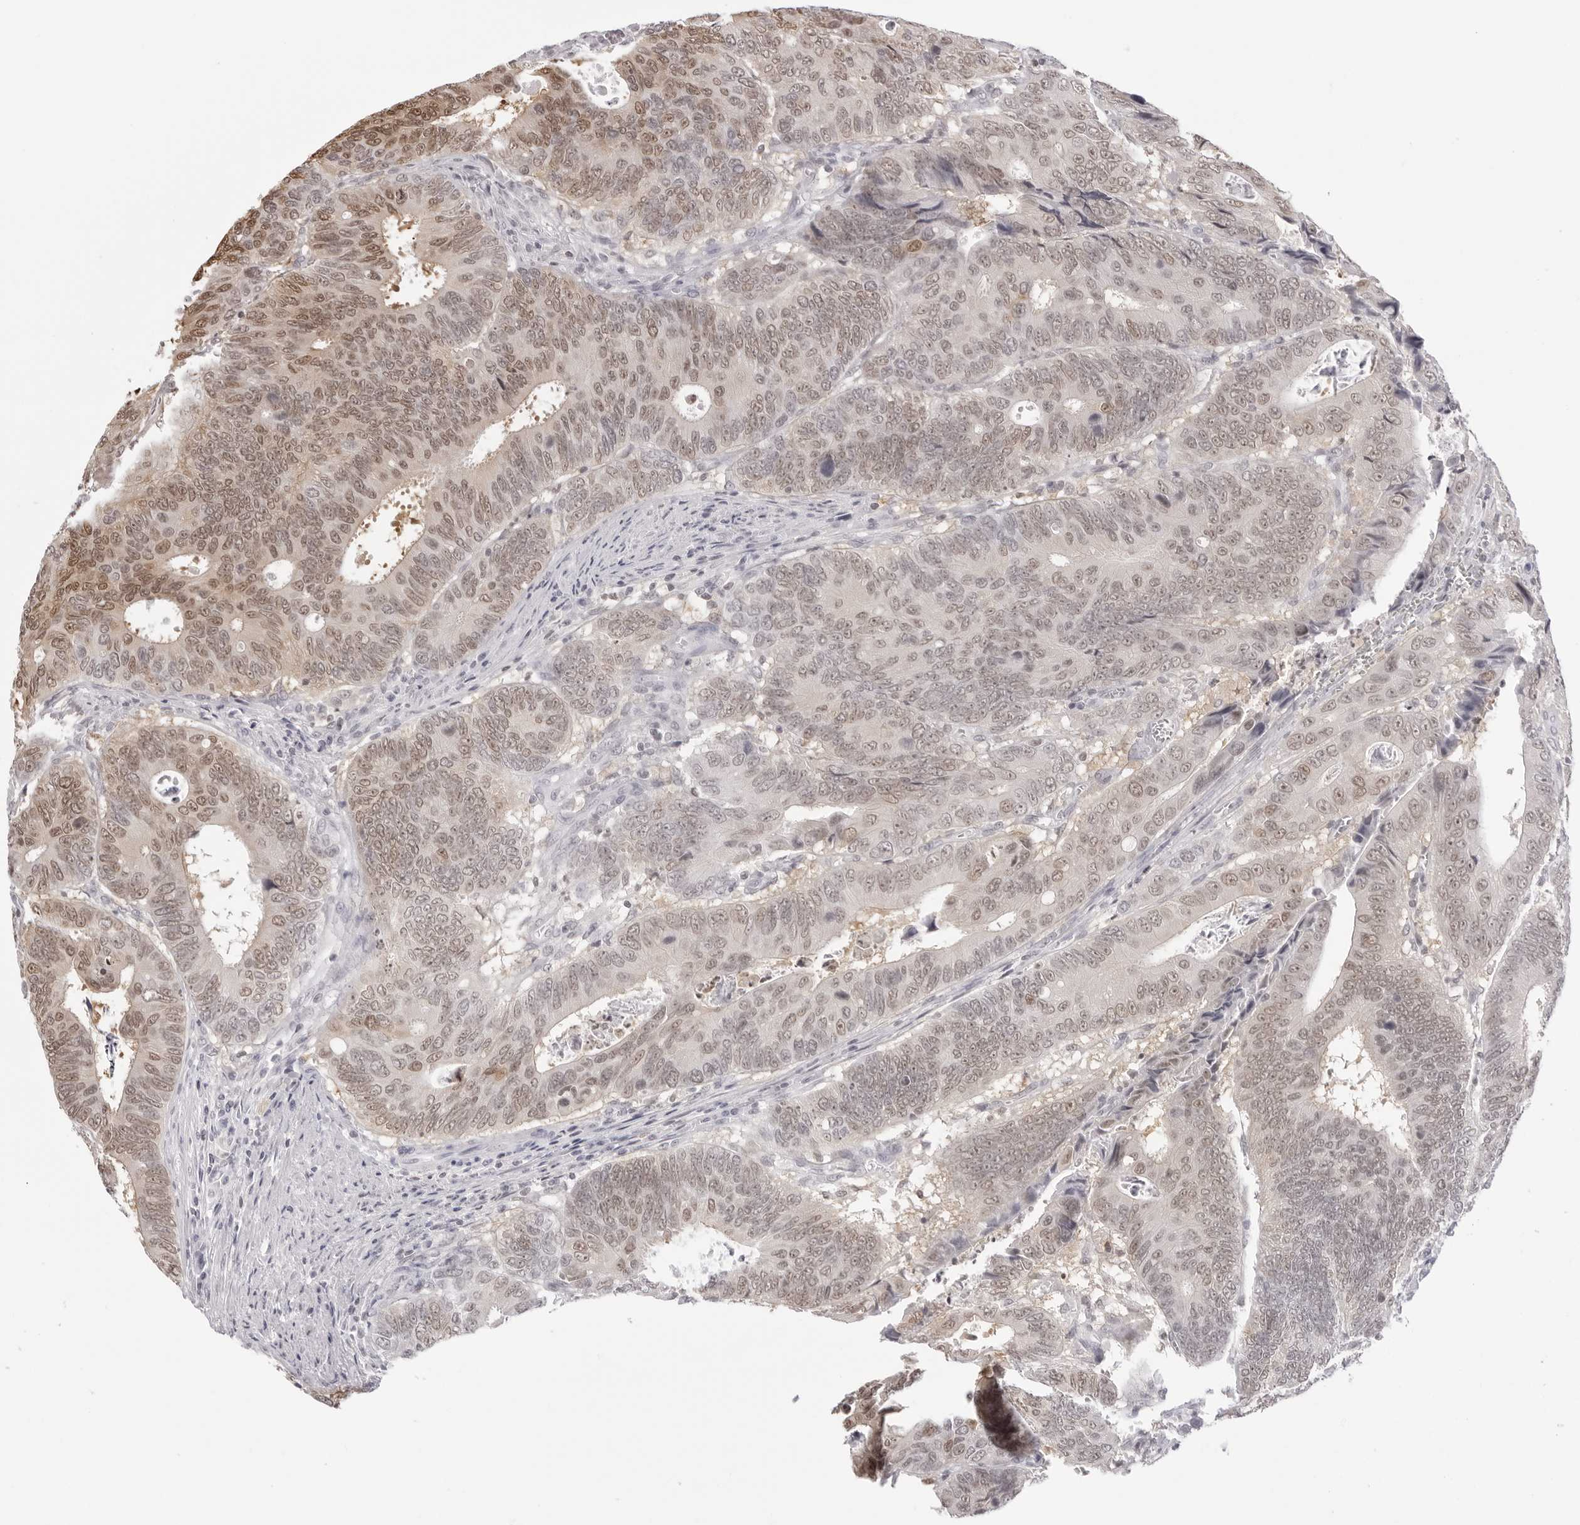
{"staining": {"intensity": "moderate", "quantity": "25%-75%", "location": "nuclear"}, "tissue": "colorectal cancer", "cell_type": "Tumor cells", "image_type": "cancer", "snomed": [{"axis": "morphology", "description": "Adenocarcinoma, NOS"}, {"axis": "topography", "description": "Colon"}], "caption": "A photomicrograph showing moderate nuclear expression in approximately 25%-75% of tumor cells in colorectal cancer (adenocarcinoma), as visualized by brown immunohistochemical staining.", "gene": "HSPA4", "patient": {"sex": "male", "age": 72}}